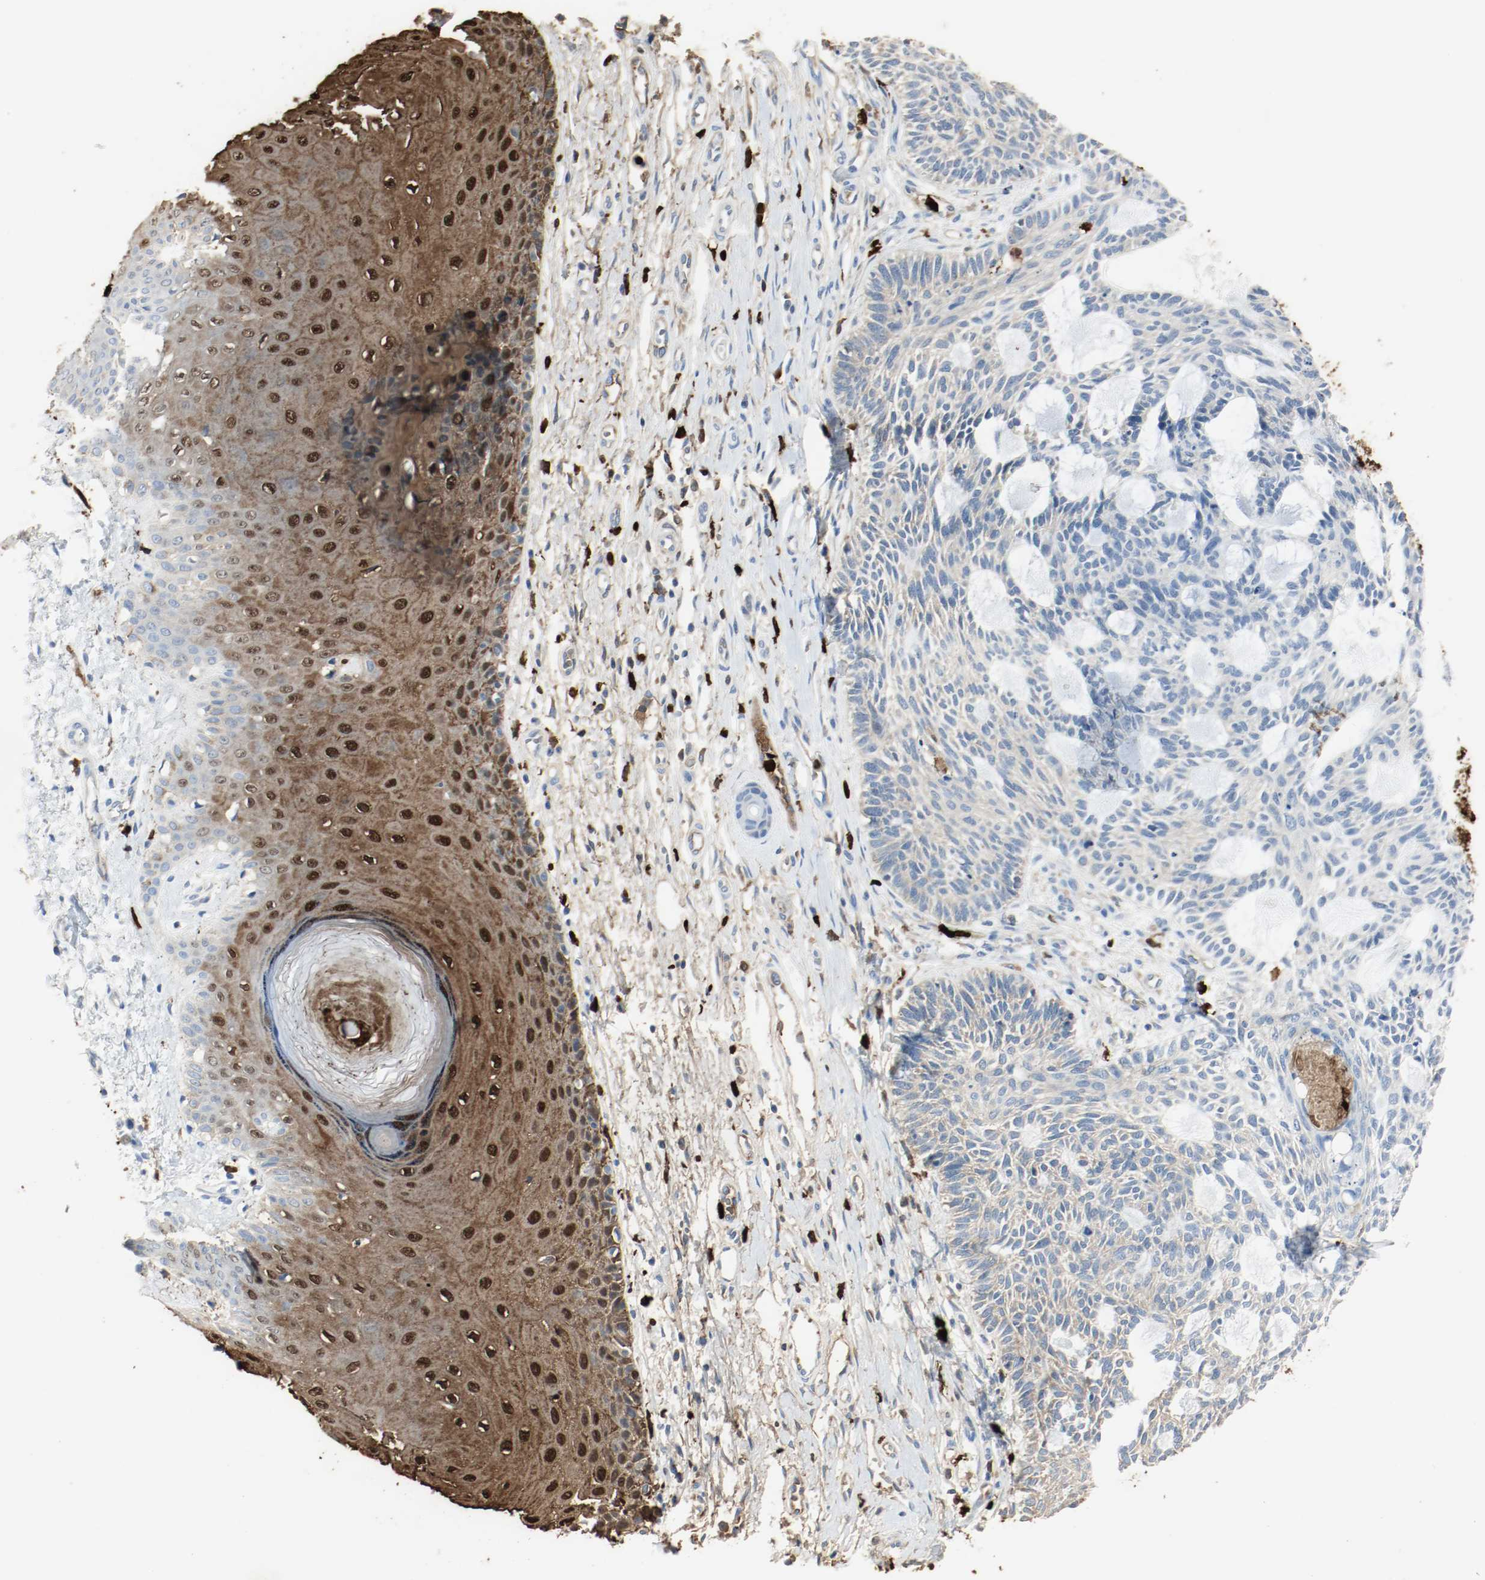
{"staining": {"intensity": "negative", "quantity": "none", "location": "none"}, "tissue": "skin cancer", "cell_type": "Tumor cells", "image_type": "cancer", "snomed": [{"axis": "morphology", "description": "Basal cell carcinoma"}, {"axis": "topography", "description": "Skin"}], "caption": "A high-resolution image shows immunohistochemistry (IHC) staining of skin basal cell carcinoma, which displays no significant expression in tumor cells.", "gene": "S100A9", "patient": {"sex": "male", "age": 67}}